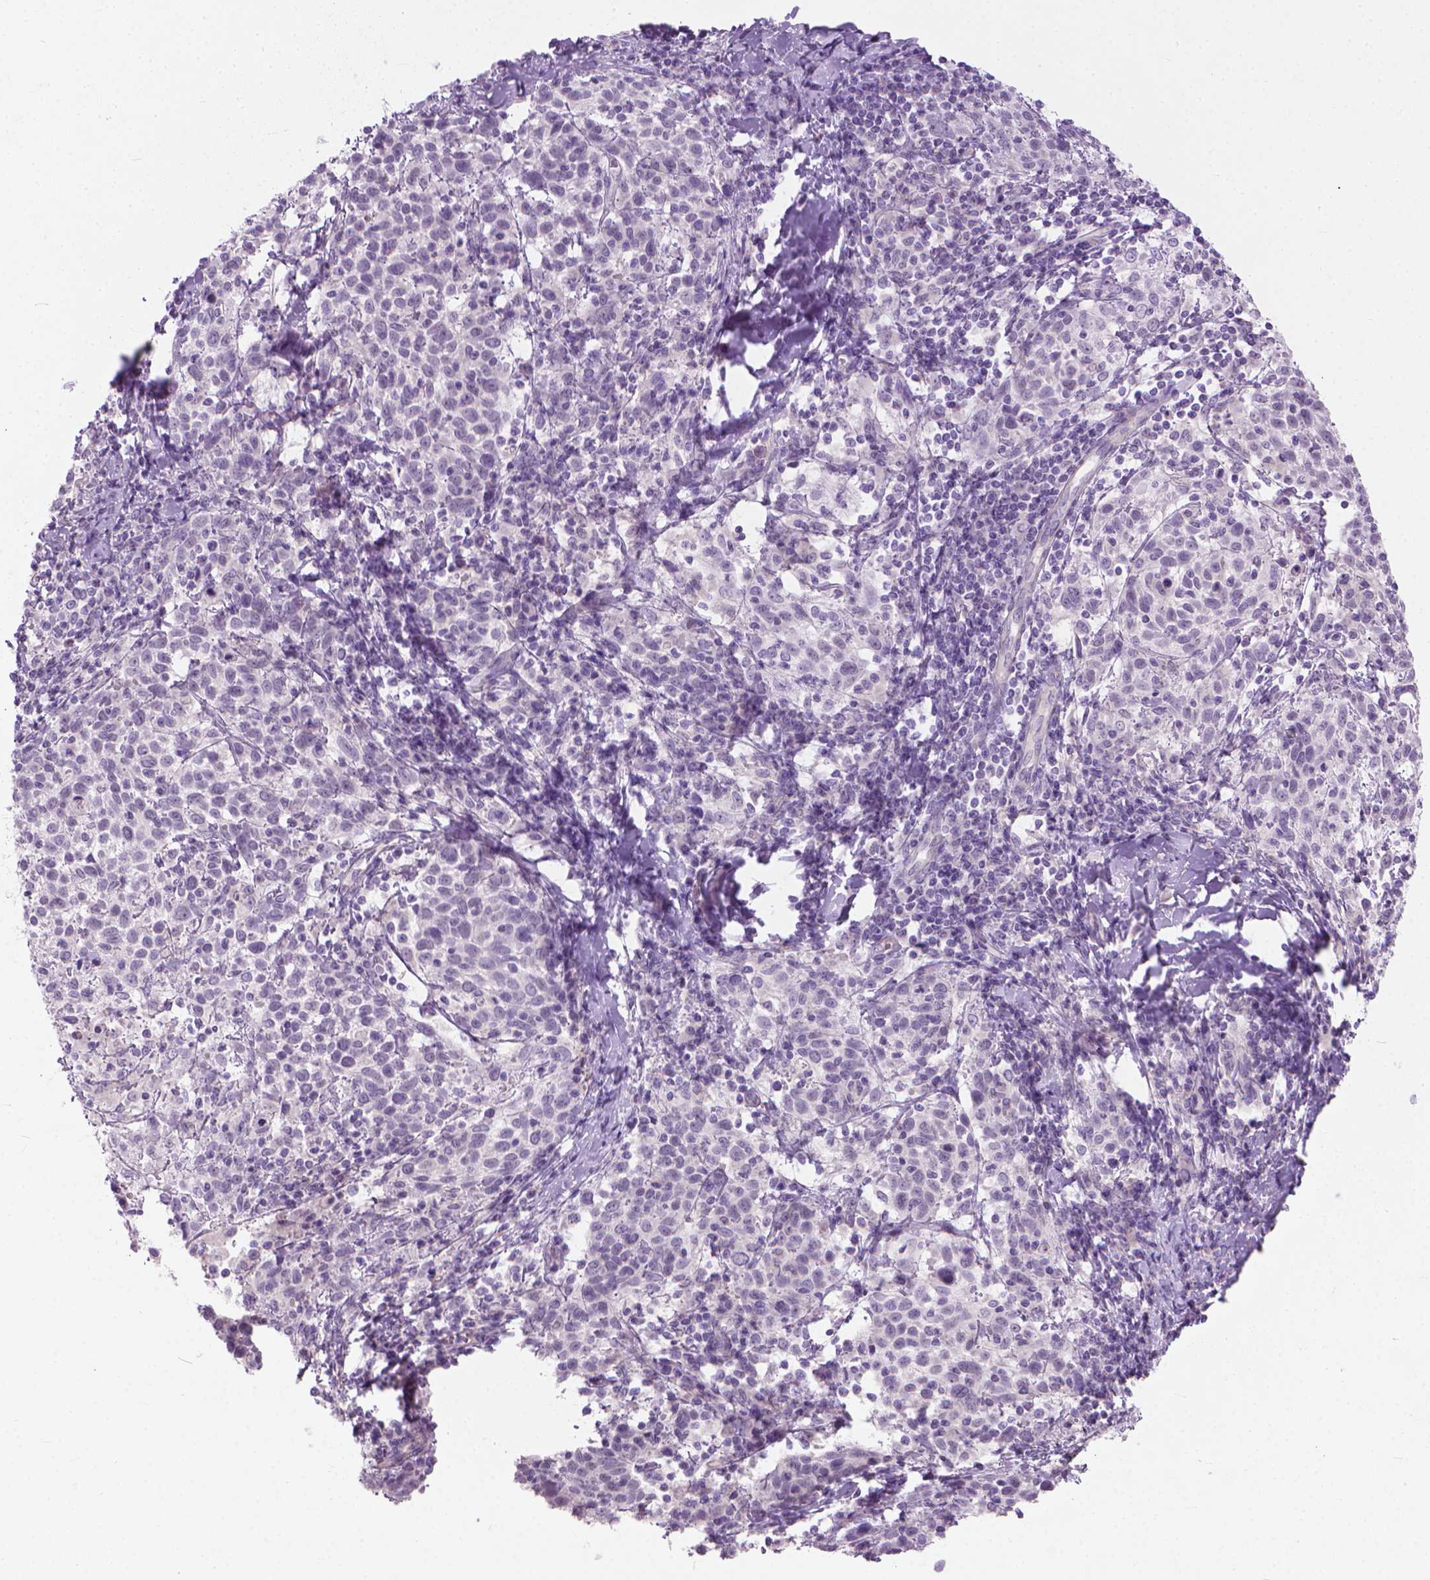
{"staining": {"intensity": "negative", "quantity": "none", "location": "none"}, "tissue": "cervical cancer", "cell_type": "Tumor cells", "image_type": "cancer", "snomed": [{"axis": "morphology", "description": "Squamous cell carcinoma, NOS"}, {"axis": "topography", "description": "Cervix"}], "caption": "Immunohistochemistry image of human cervical squamous cell carcinoma stained for a protein (brown), which reveals no staining in tumor cells.", "gene": "KRT73", "patient": {"sex": "female", "age": 61}}